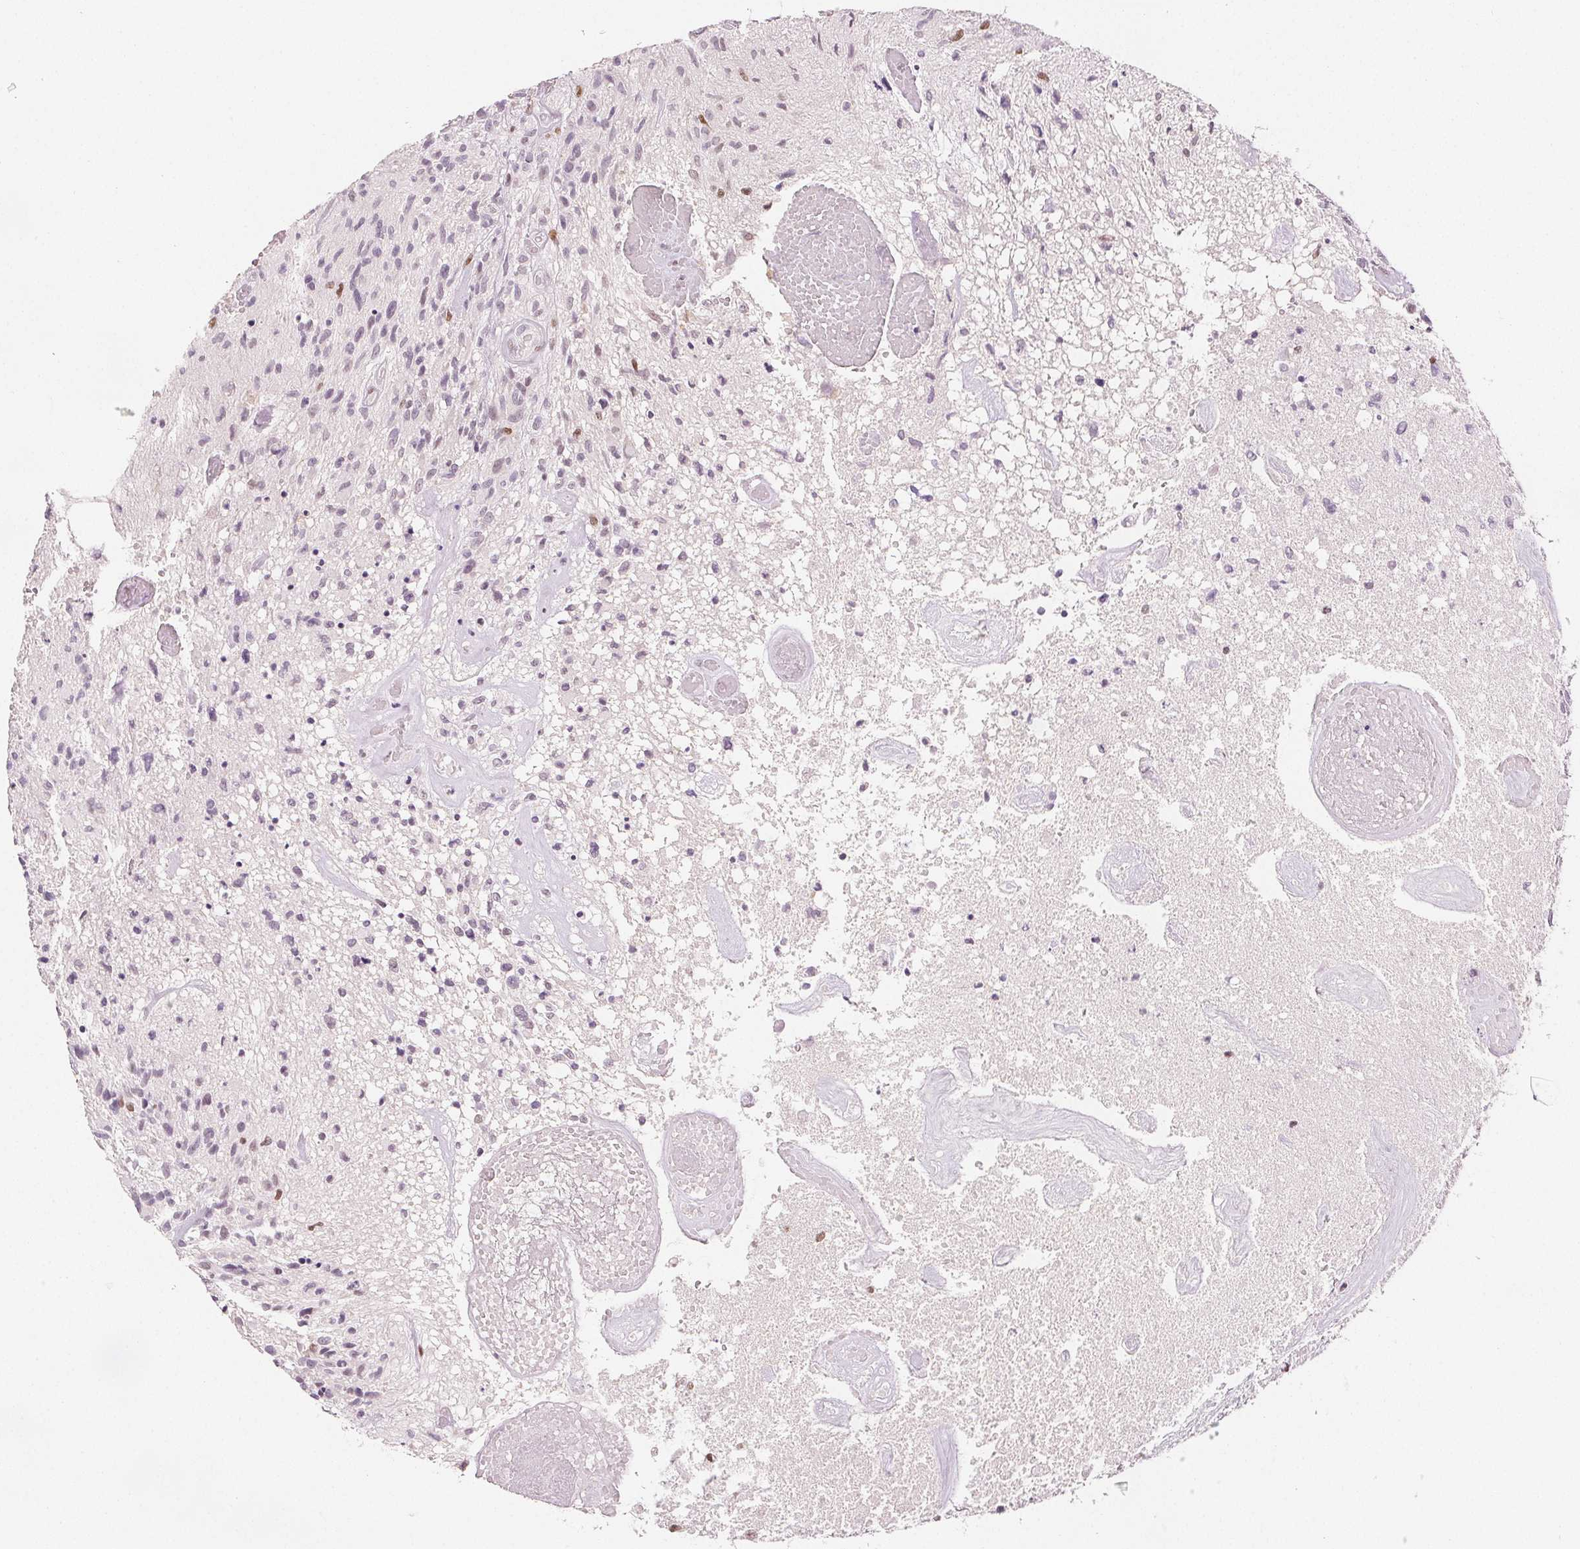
{"staining": {"intensity": "negative", "quantity": "none", "location": "none"}, "tissue": "glioma", "cell_type": "Tumor cells", "image_type": "cancer", "snomed": [{"axis": "morphology", "description": "Glioma, malignant, High grade"}, {"axis": "topography", "description": "Brain"}], "caption": "This is an IHC micrograph of high-grade glioma (malignant). There is no staining in tumor cells.", "gene": "RUNX2", "patient": {"sex": "male", "age": 75}}